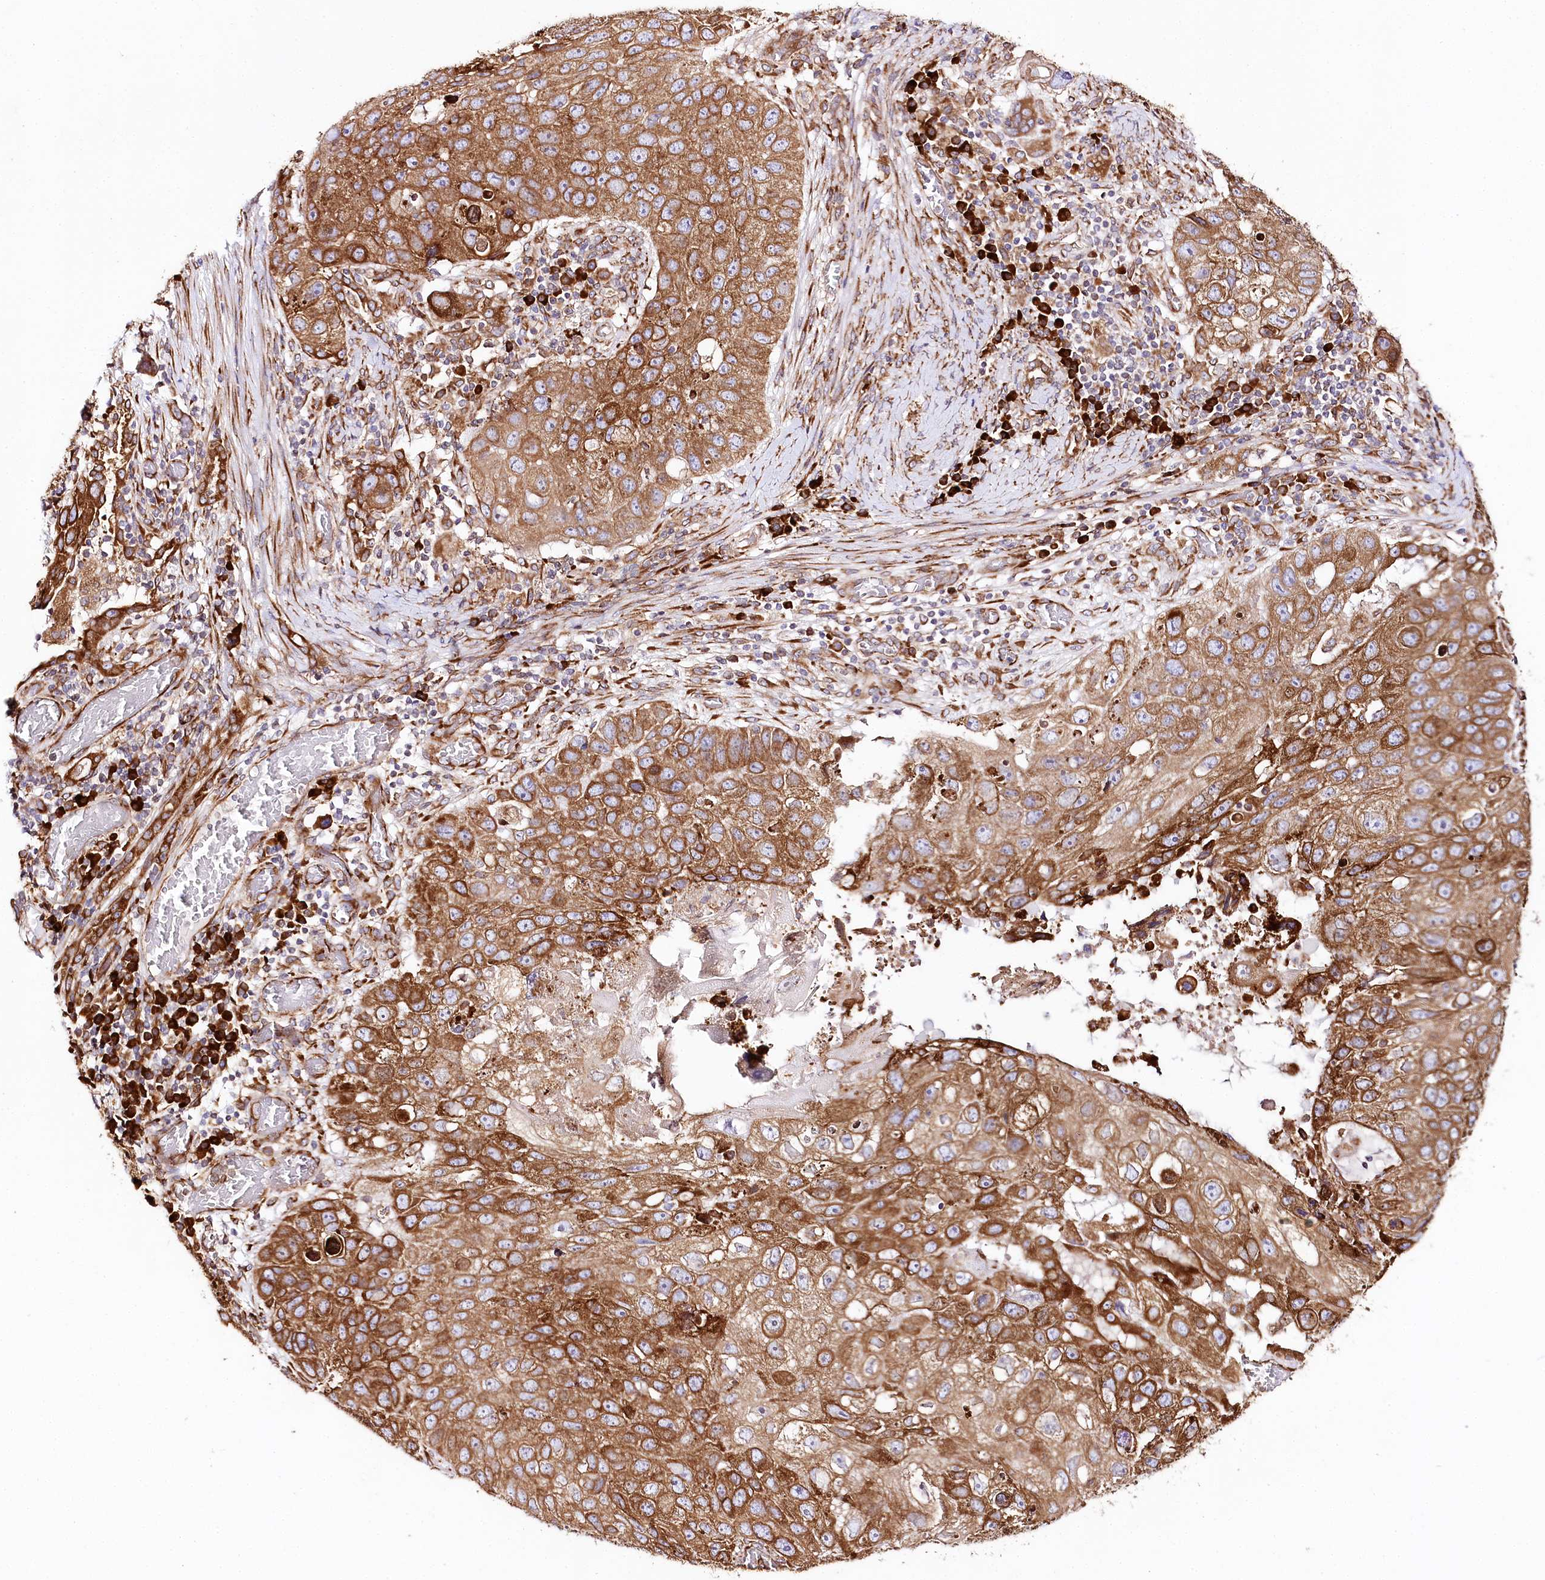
{"staining": {"intensity": "moderate", "quantity": ">75%", "location": "cytoplasmic/membranous"}, "tissue": "lung cancer", "cell_type": "Tumor cells", "image_type": "cancer", "snomed": [{"axis": "morphology", "description": "Squamous cell carcinoma, NOS"}, {"axis": "topography", "description": "Lung"}], "caption": "This photomicrograph reveals immunohistochemistry staining of lung squamous cell carcinoma, with medium moderate cytoplasmic/membranous staining in about >75% of tumor cells.", "gene": "CNPY2", "patient": {"sex": "male", "age": 61}}